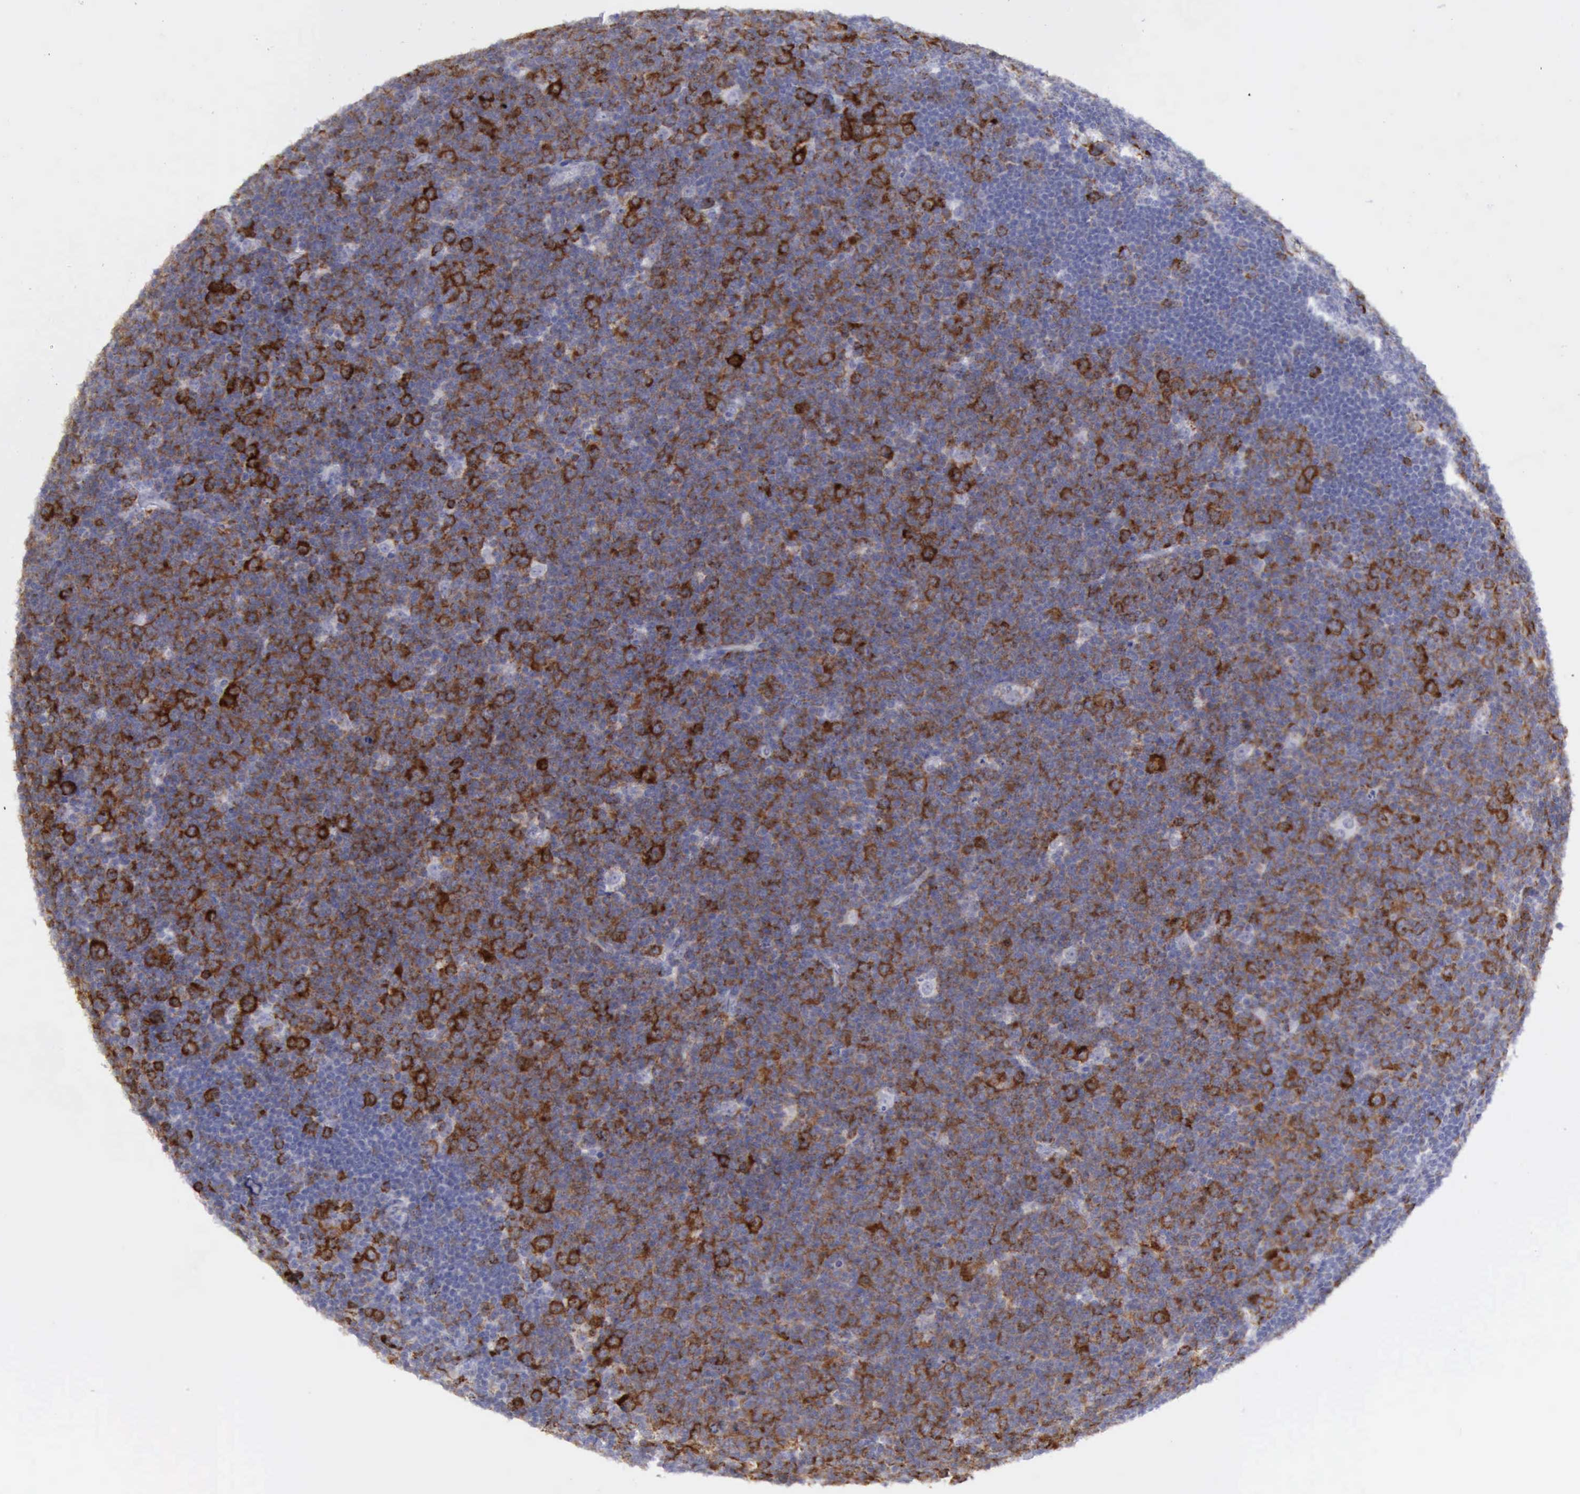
{"staining": {"intensity": "strong", "quantity": ">75%", "location": "cytoplasmic/membranous"}, "tissue": "lymphoma", "cell_type": "Tumor cells", "image_type": "cancer", "snomed": [{"axis": "morphology", "description": "Malignant lymphoma, non-Hodgkin's type, Low grade"}, {"axis": "topography", "description": "Lymph node"}], "caption": "A brown stain shows strong cytoplasmic/membranous expression of a protein in human lymphoma tumor cells. Using DAB (3,3'-diaminobenzidine) (brown) and hematoxylin (blue) stains, captured at high magnification using brightfield microscopy.", "gene": "TFRC", "patient": {"sex": "male", "age": 74}}